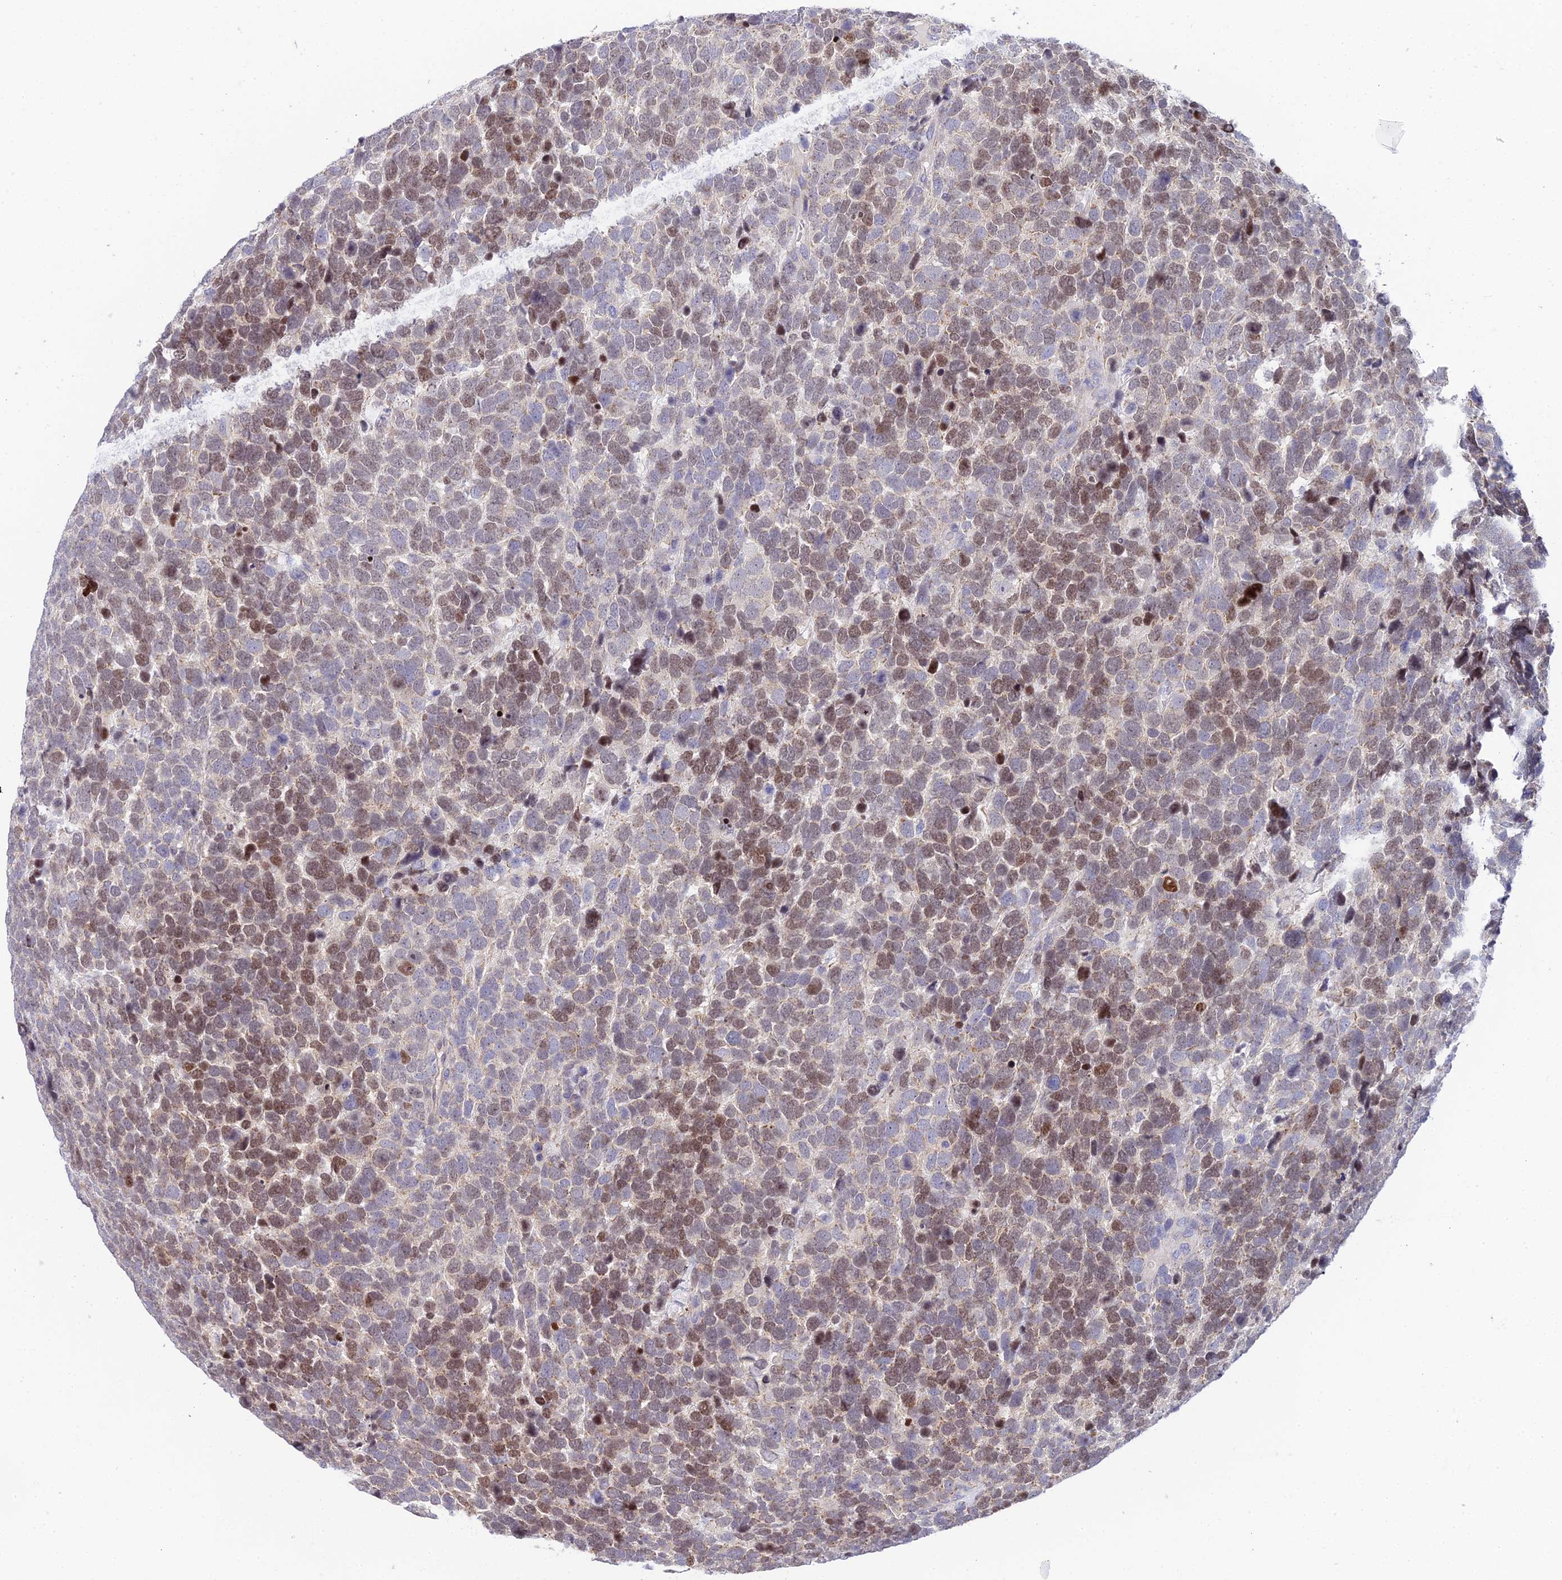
{"staining": {"intensity": "moderate", "quantity": "25%-75%", "location": "nuclear"}, "tissue": "urothelial cancer", "cell_type": "Tumor cells", "image_type": "cancer", "snomed": [{"axis": "morphology", "description": "Urothelial carcinoma, High grade"}, {"axis": "topography", "description": "Urinary bladder"}], "caption": "Urothelial carcinoma (high-grade) stained with a brown dye reveals moderate nuclear positive positivity in about 25%-75% of tumor cells.", "gene": "ELOA2", "patient": {"sex": "female", "age": 82}}